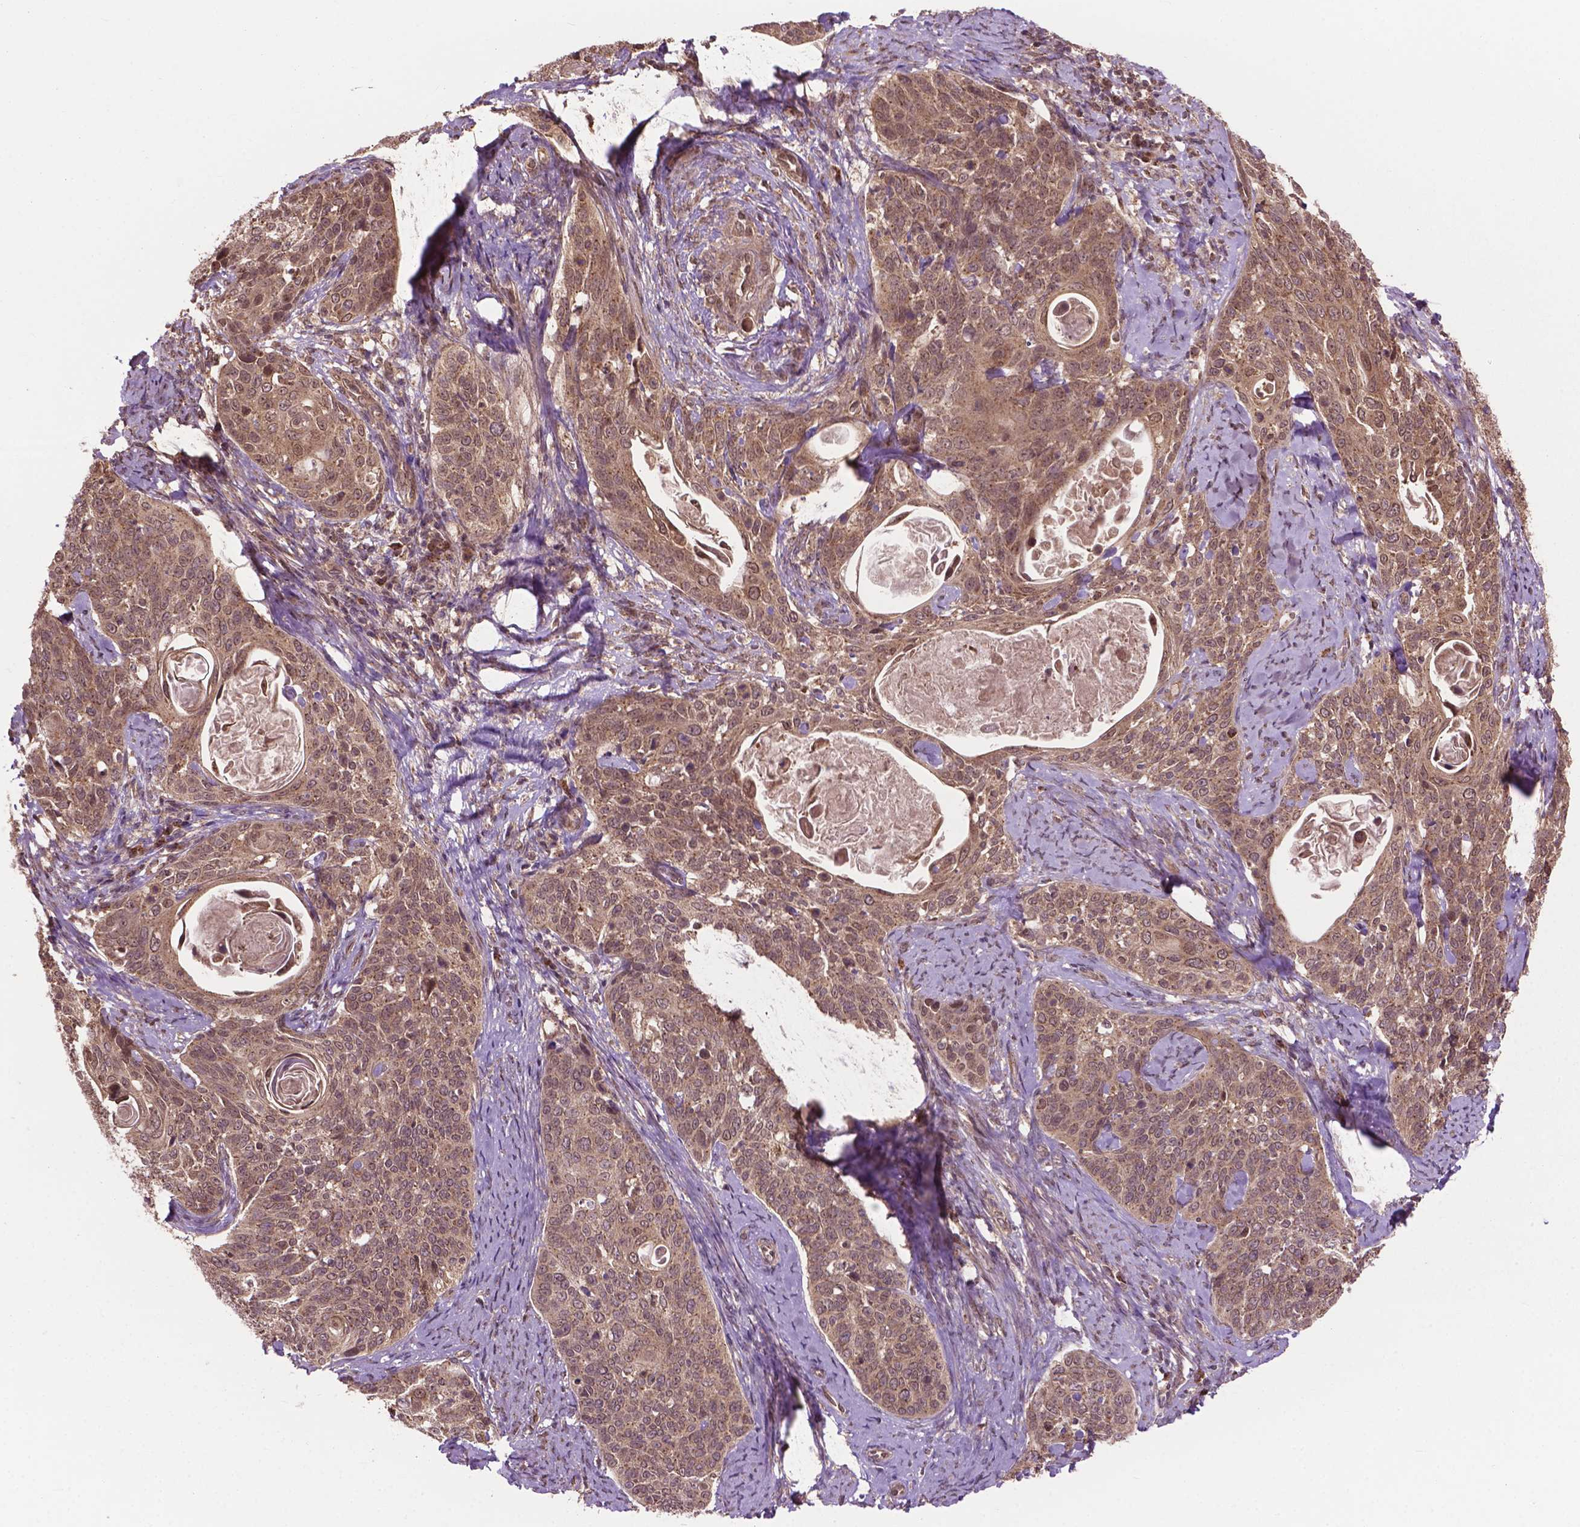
{"staining": {"intensity": "moderate", "quantity": ">75%", "location": "cytoplasmic/membranous"}, "tissue": "cervical cancer", "cell_type": "Tumor cells", "image_type": "cancer", "snomed": [{"axis": "morphology", "description": "Squamous cell carcinoma, NOS"}, {"axis": "topography", "description": "Cervix"}], "caption": "A micrograph showing moderate cytoplasmic/membranous staining in approximately >75% of tumor cells in cervical squamous cell carcinoma, as visualized by brown immunohistochemical staining.", "gene": "PPP1CB", "patient": {"sex": "female", "age": 69}}